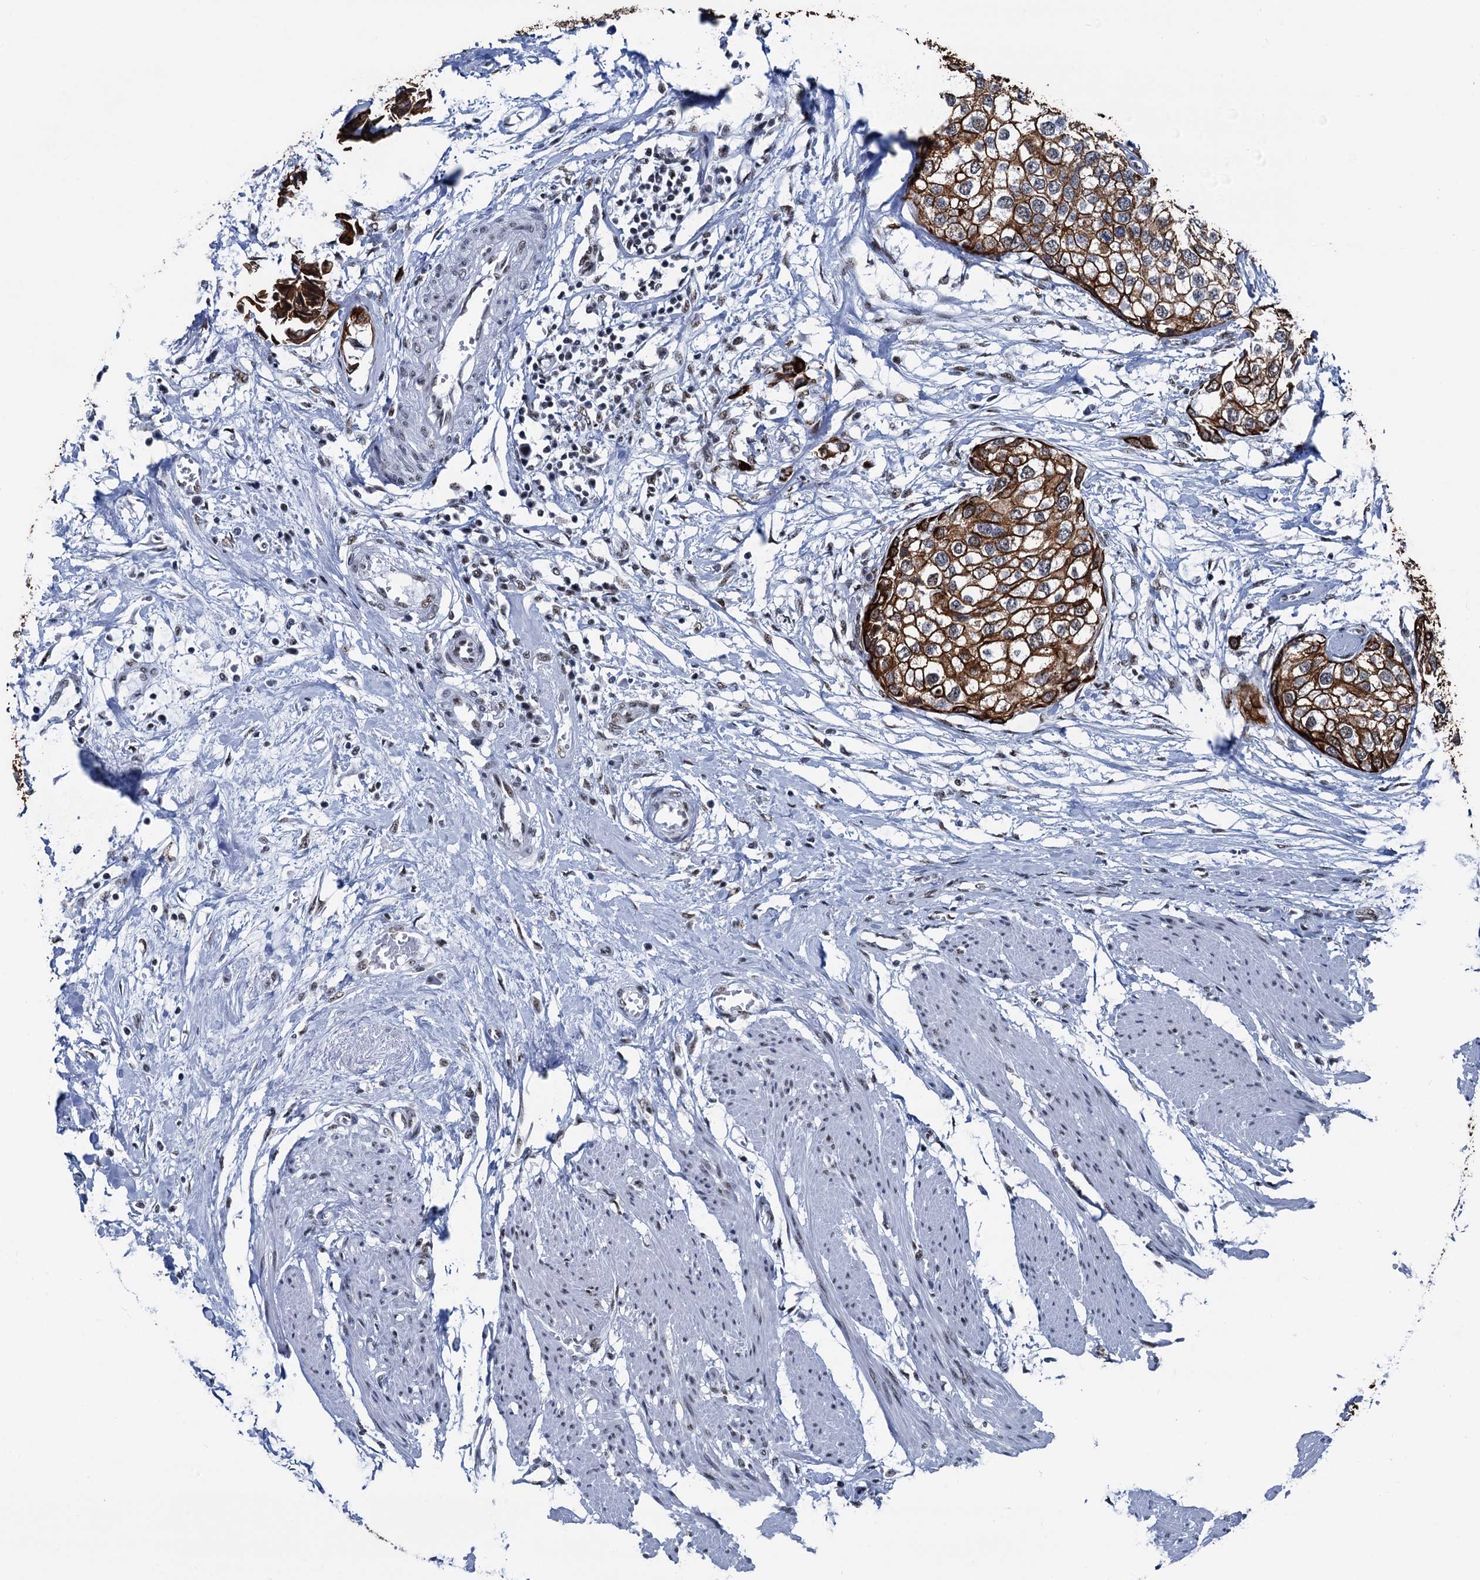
{"staining": {"intensity": "moderate", "quantity": ">75%", "location": "cytoplasmic/membranous"}, "tissue": "urothelial cancer", "cell_type": "Tumor cells", "image_type": "cancer", "snomed": [{"axis": "morphology", "description": "Urothelial carcinoma, High grade"}, {"axis": "topography", "description": "Urinary bladder"}], "caption": "Immunohistochemical staining of human urothelial cancer demonstrates medium levels of moderate cytoplasmic/membranous protein positivity in about >75% of tumor cells.", "gene": "DDX23", "patient": {"sex": "male", "age": 64}}